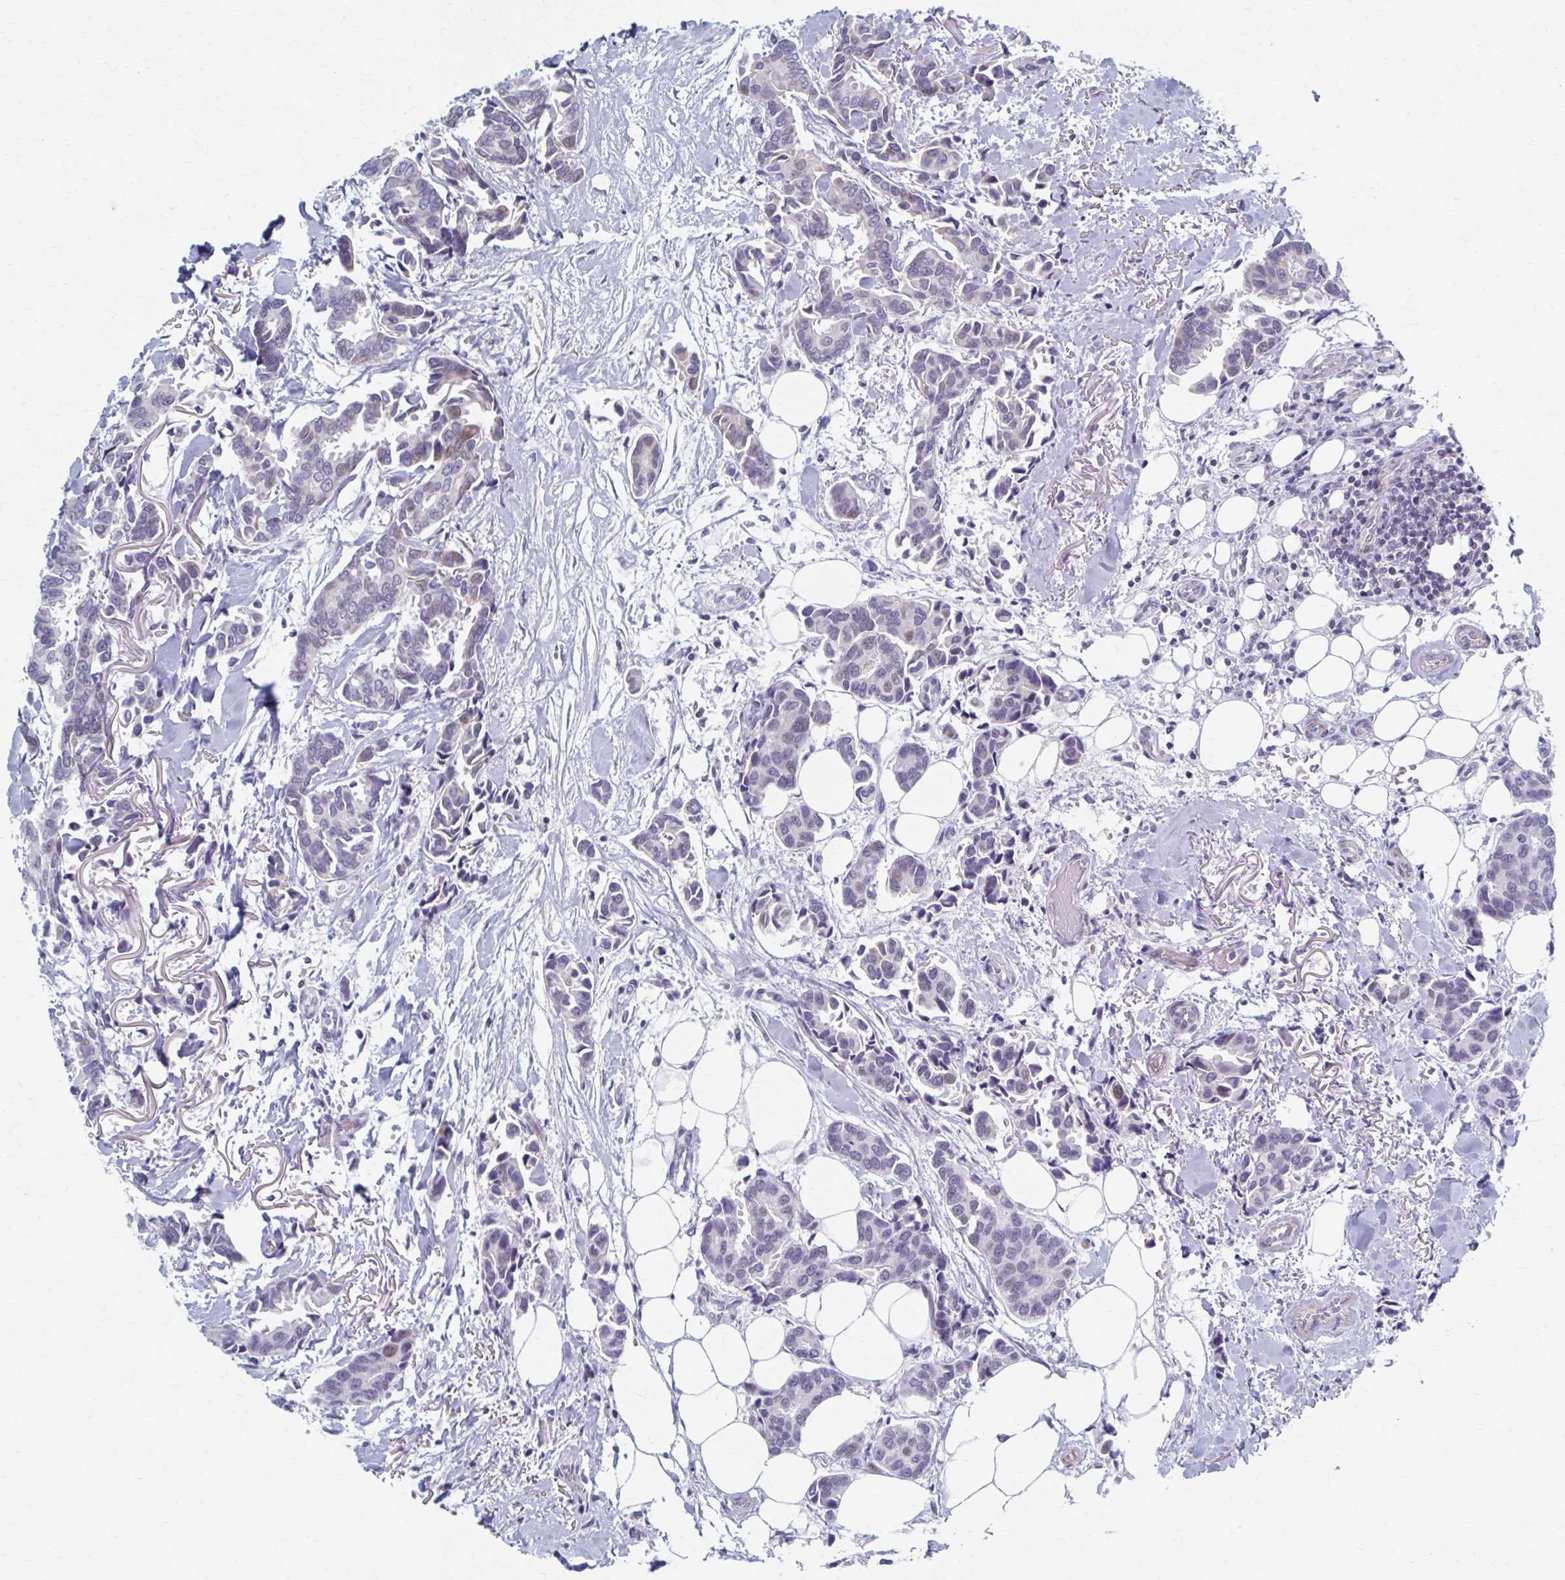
{"staining": {"intensity": "negative", "quantity": "none", "location": "none"}, "tissue": "breast cancer", "cell_type": "Tumor cells", "image_type": "cancer", "snomed": [{"axis": "morphology", "description": "Duct carcinoma"}, {"axis": "topography", "description": "Breast"}], "caption": "Tumor cells are negative for brown protein staining in breast cancer (intraductal carcinoma).", "gene": "ABHD16B", "patient": {"sex": "female", "age": 73}}